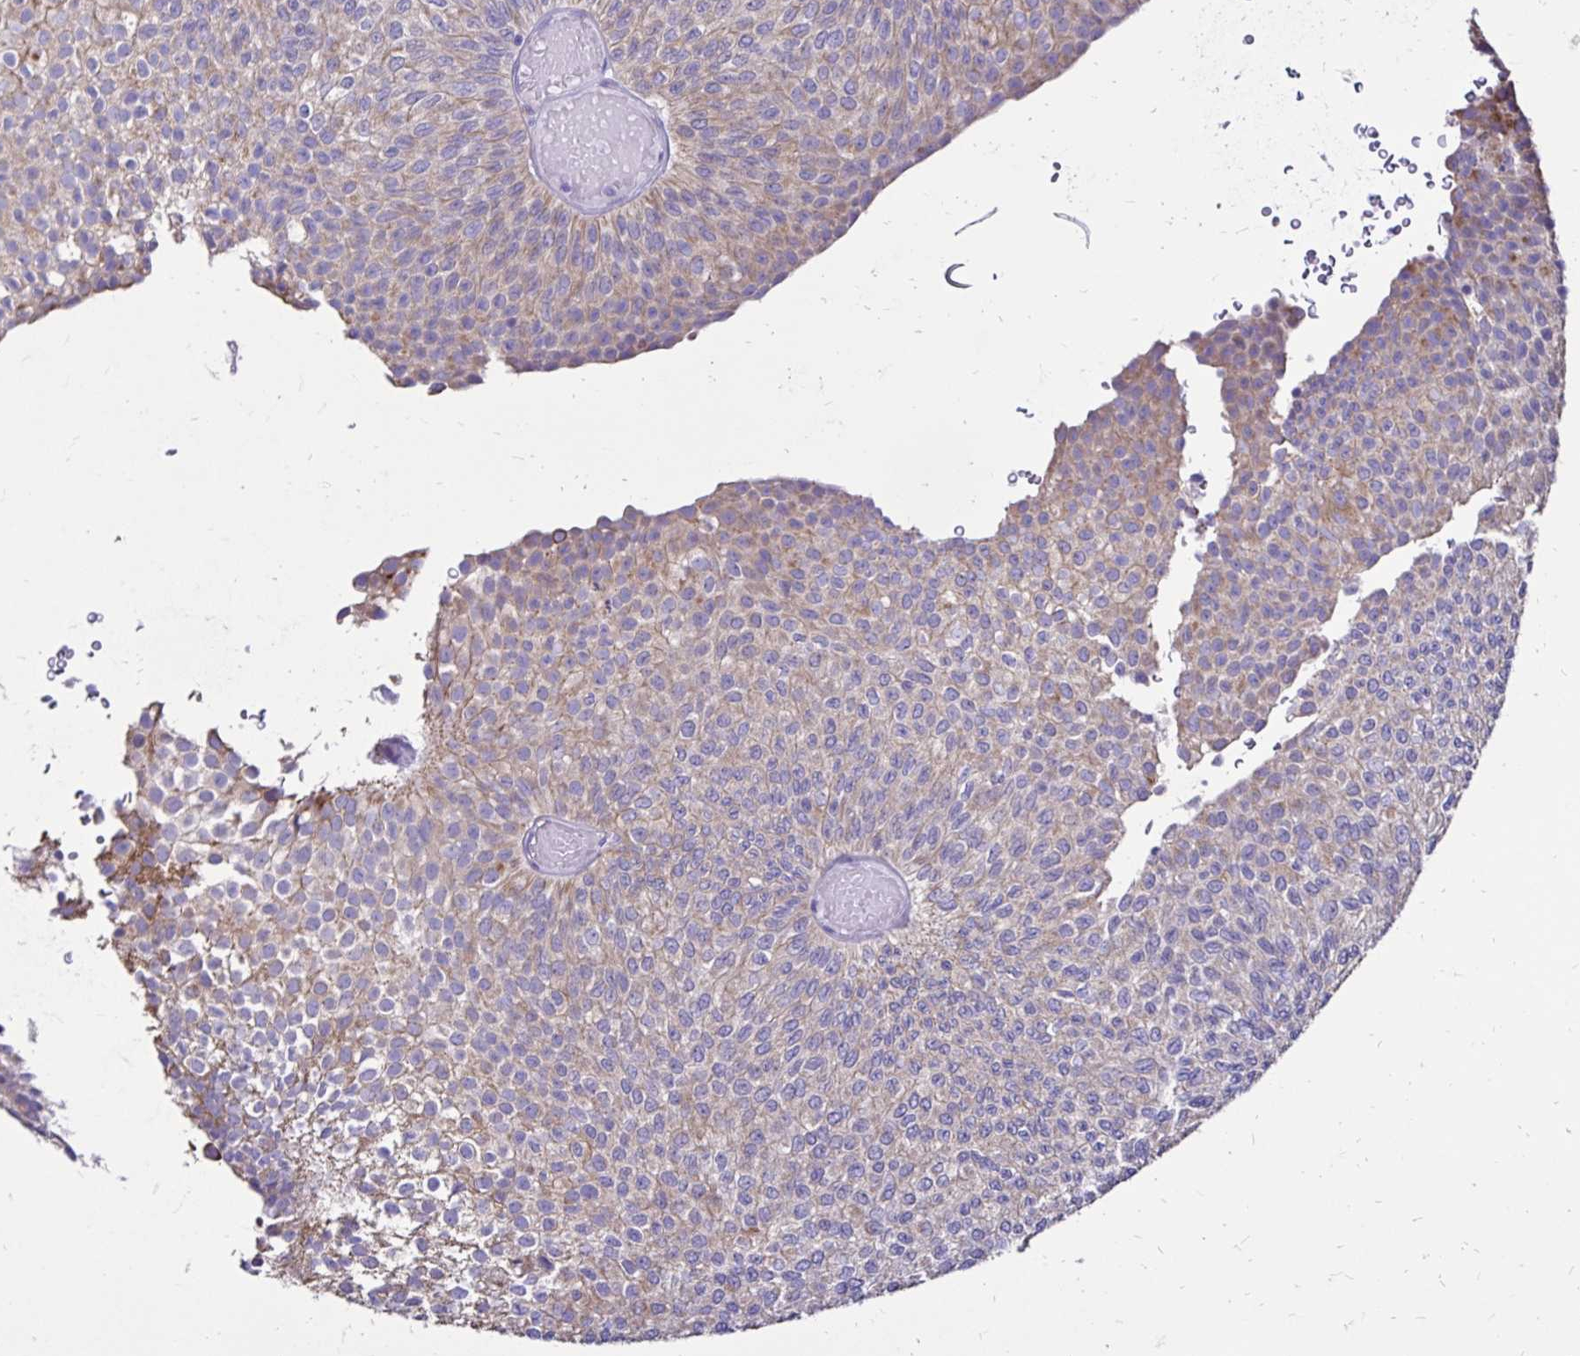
{"staining": {"intensity": "weak", "quantity": "25%-75%", "location": "cytoplasmic/membranous"}, "tissue": "urothelial cancer", "cell_type": "Tumor cells", "image_type": "cancer", "snomed": [{"axis": "morphology", "description": "Urothelial carcinoma, Low grade"}, {"axis": "topography", "description": "Urinary bladder"}], "caption": "Protein staining of urothelial carcinoma (low-grade) tissue displays weak cytoplasmic/membranous staining in about 25%-75% of tumor cells.", "gene": "EVPL", "patient": {"sex": "male", "age": 78}}